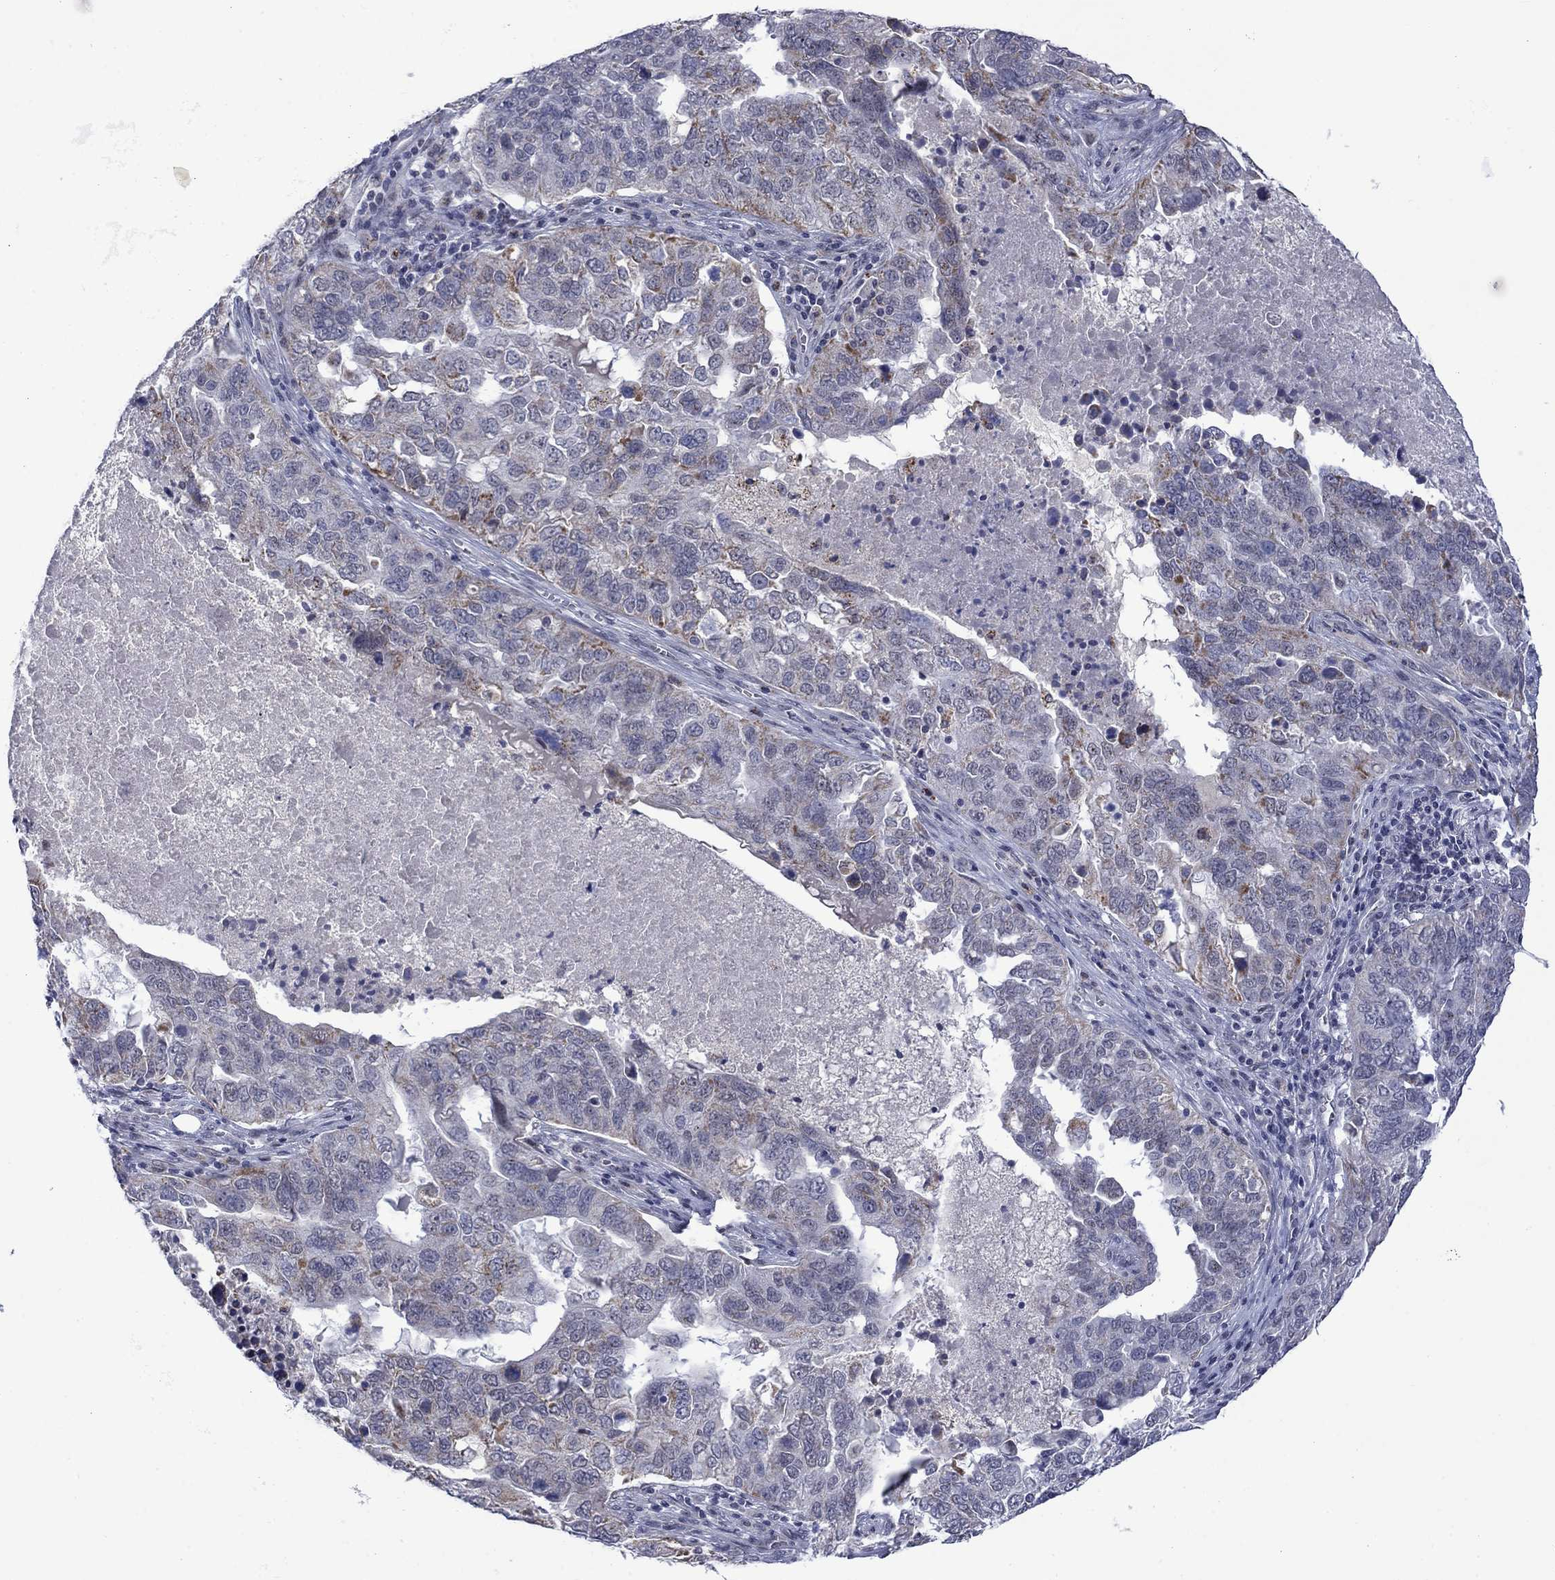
{"staining": {"intensity": "moderate", "quantity": "<25%", "location": "cytoplasmic/membranous"}, "tissue": "ovarian cancer", "cell_type": "Tumor cells", "image_type": "cancer", "snomed": [{"axis": "morphology", "description": "Carcinoma, endometroid"}, {"axis": "topography", "description": "Soft tissue"}, {"axis": "topography", "description": "Ovary"}], "caption": "Immunohistochemical staining of human ovarian cancer (endometroid carcinoma) shows moderate cytoplasmic/membranous protein positivity in approximately <25% of tumor cells. The staining was performed using DAB (3,3'-diaminobenzidine) to visualize the protein expression in brown, while the nuclei were stained in blue with hematoxylin (Magnification: 20x).", "gene": "KCNJ16", "patient": {"sex": "female", "age": 52}}